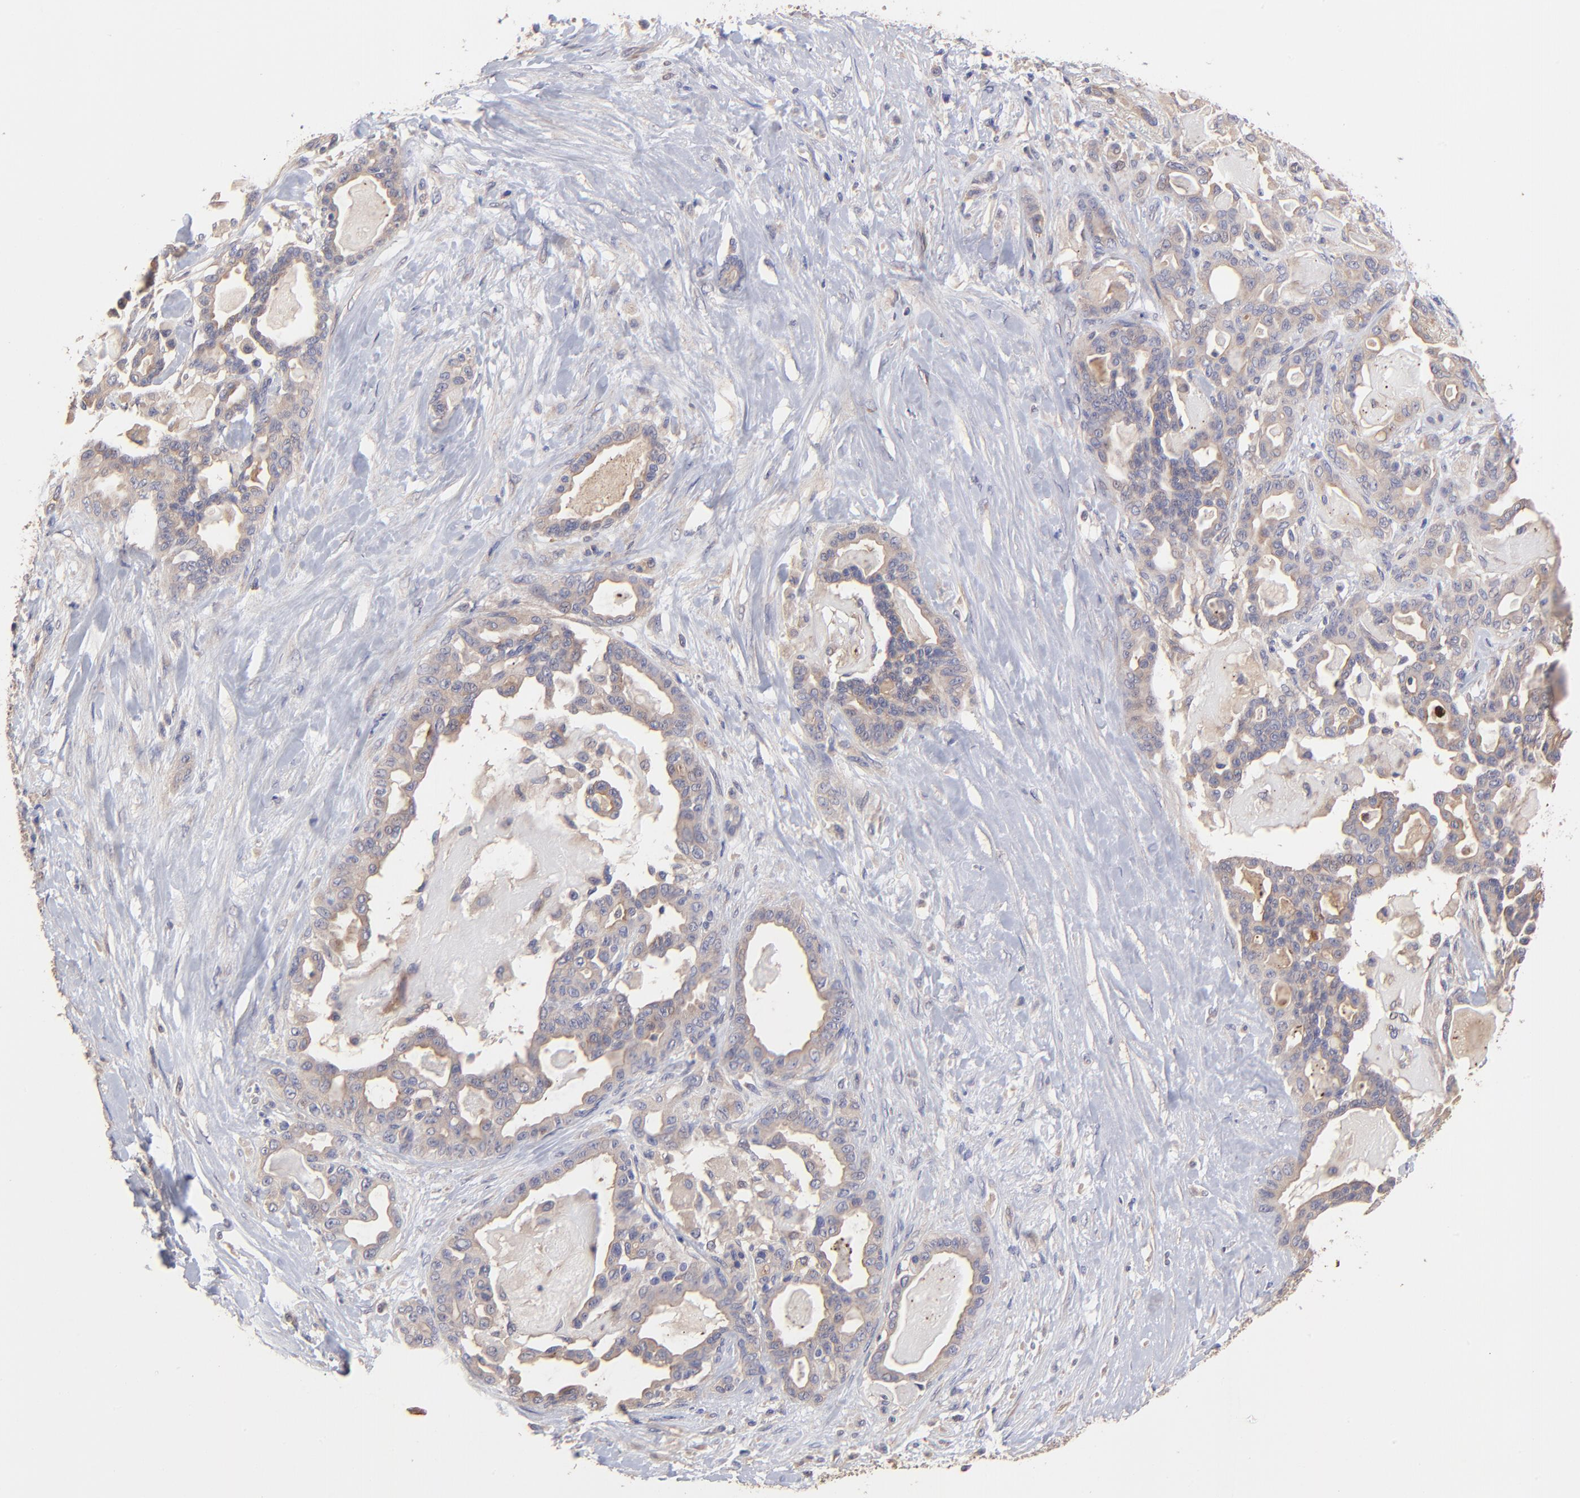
{"staining": {"intensity": "moderate", "quantity": "25%-75%", "location": "cytoplasmic/membranous"}, "tissue": "pancreatic cancer", "cell_type": "Tumor cells", "image_type": "cancer", "snomed": [{"axis": "morphology", "description": "Adenocarcinoma, NOS"}, {"axis": "topography", "description": "Pancreas"}], "caption": "A photomicrograph of pancreatic adenocarcinoma stained for a protein demonstrates moderate cytoplasmic/membranous brown staining in tumor cells.", "gene": "ASB7", "patient": {"sex": "male", "age": 63}}